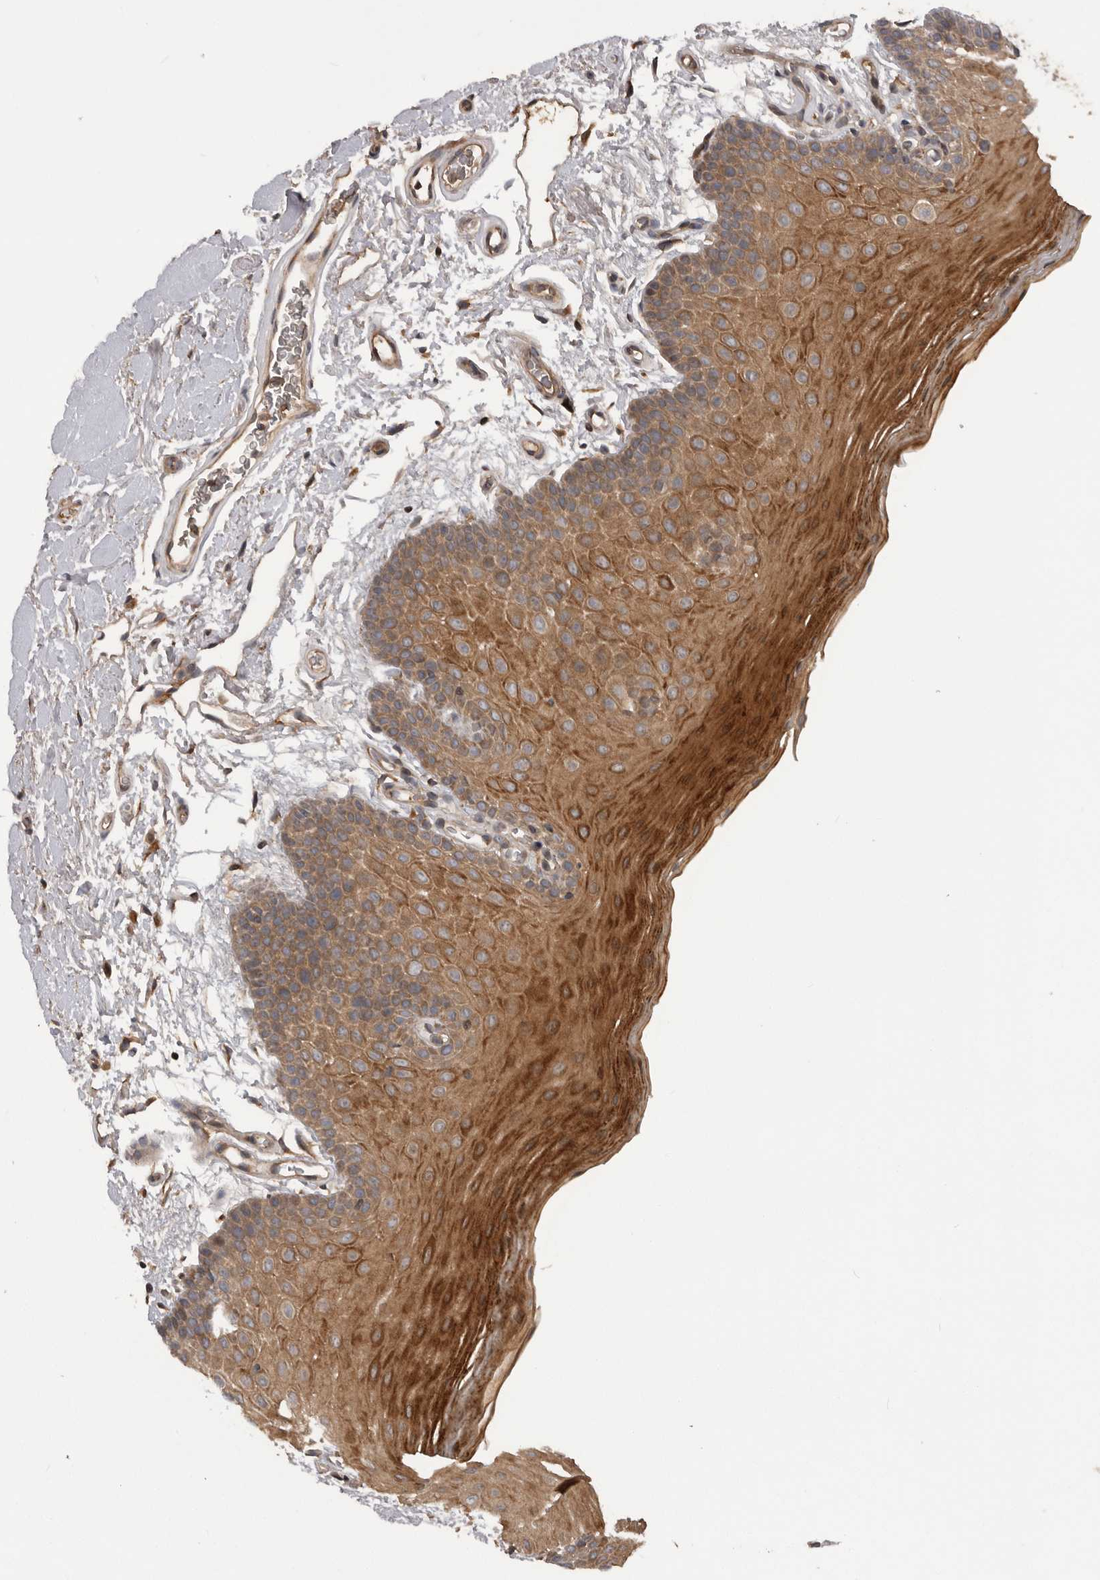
{"staining": {"intensity": "moderate", "quantity": ">75%", "location": "cytoplasmic/membranous"}, "tissue": "oral mucosa", "cell_type": "Squamous epithelial cells", "image_type": "normal", "snomed": [{"axis": "morphology", "description": "Normal tissue, NOS"}, {"axis": "topography", "description": "Oral tissue"}], "caption": "A high-resolution histopathology image shows IHC staining of unremarkable oral mucosa, which reveals moderate cytoplasmic/membranous positivity in about >75% of squamous epithelial cells.", "gene": "RAB3GAP2", "patient": {"sex": "male", "age": 62}}